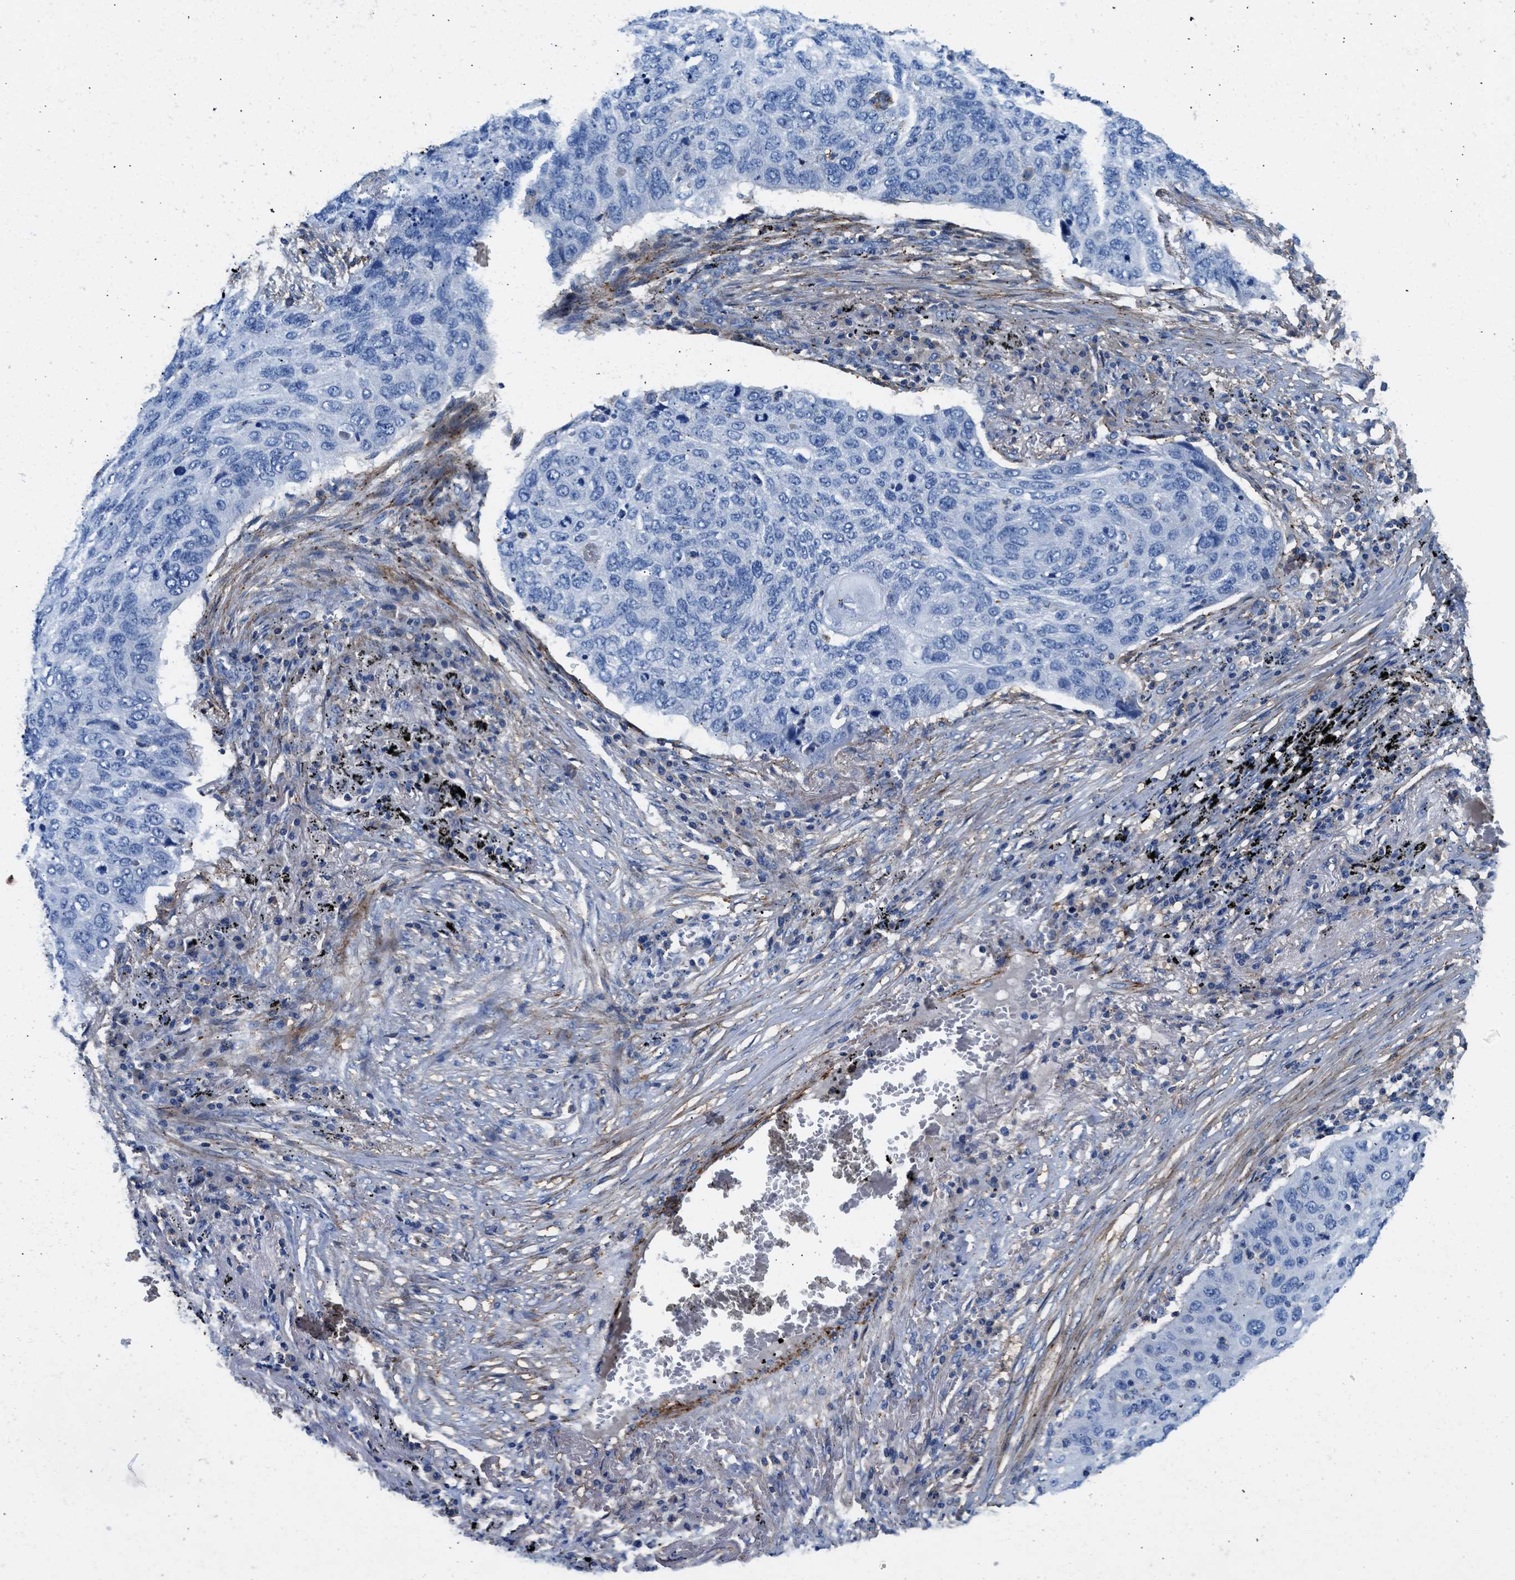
{"staining": {"intensity": "negative", "quantity": "none", "location": "none"}, "tissue": "lung cancer", "cell_type": "Tumor cells", "image_type": "cancer", "snomed": [{"axis": "morphology", "description": "Squamous cell carcinoma, NOS"}, {"axis": "topography", "description": "Lung"}], "caption": "IHC of squamous cell carcinoma (lung) exhibits no expression in tumor cells.", "gene": "KCNQ4", "patient": {"sex": "female", "age": 63}}